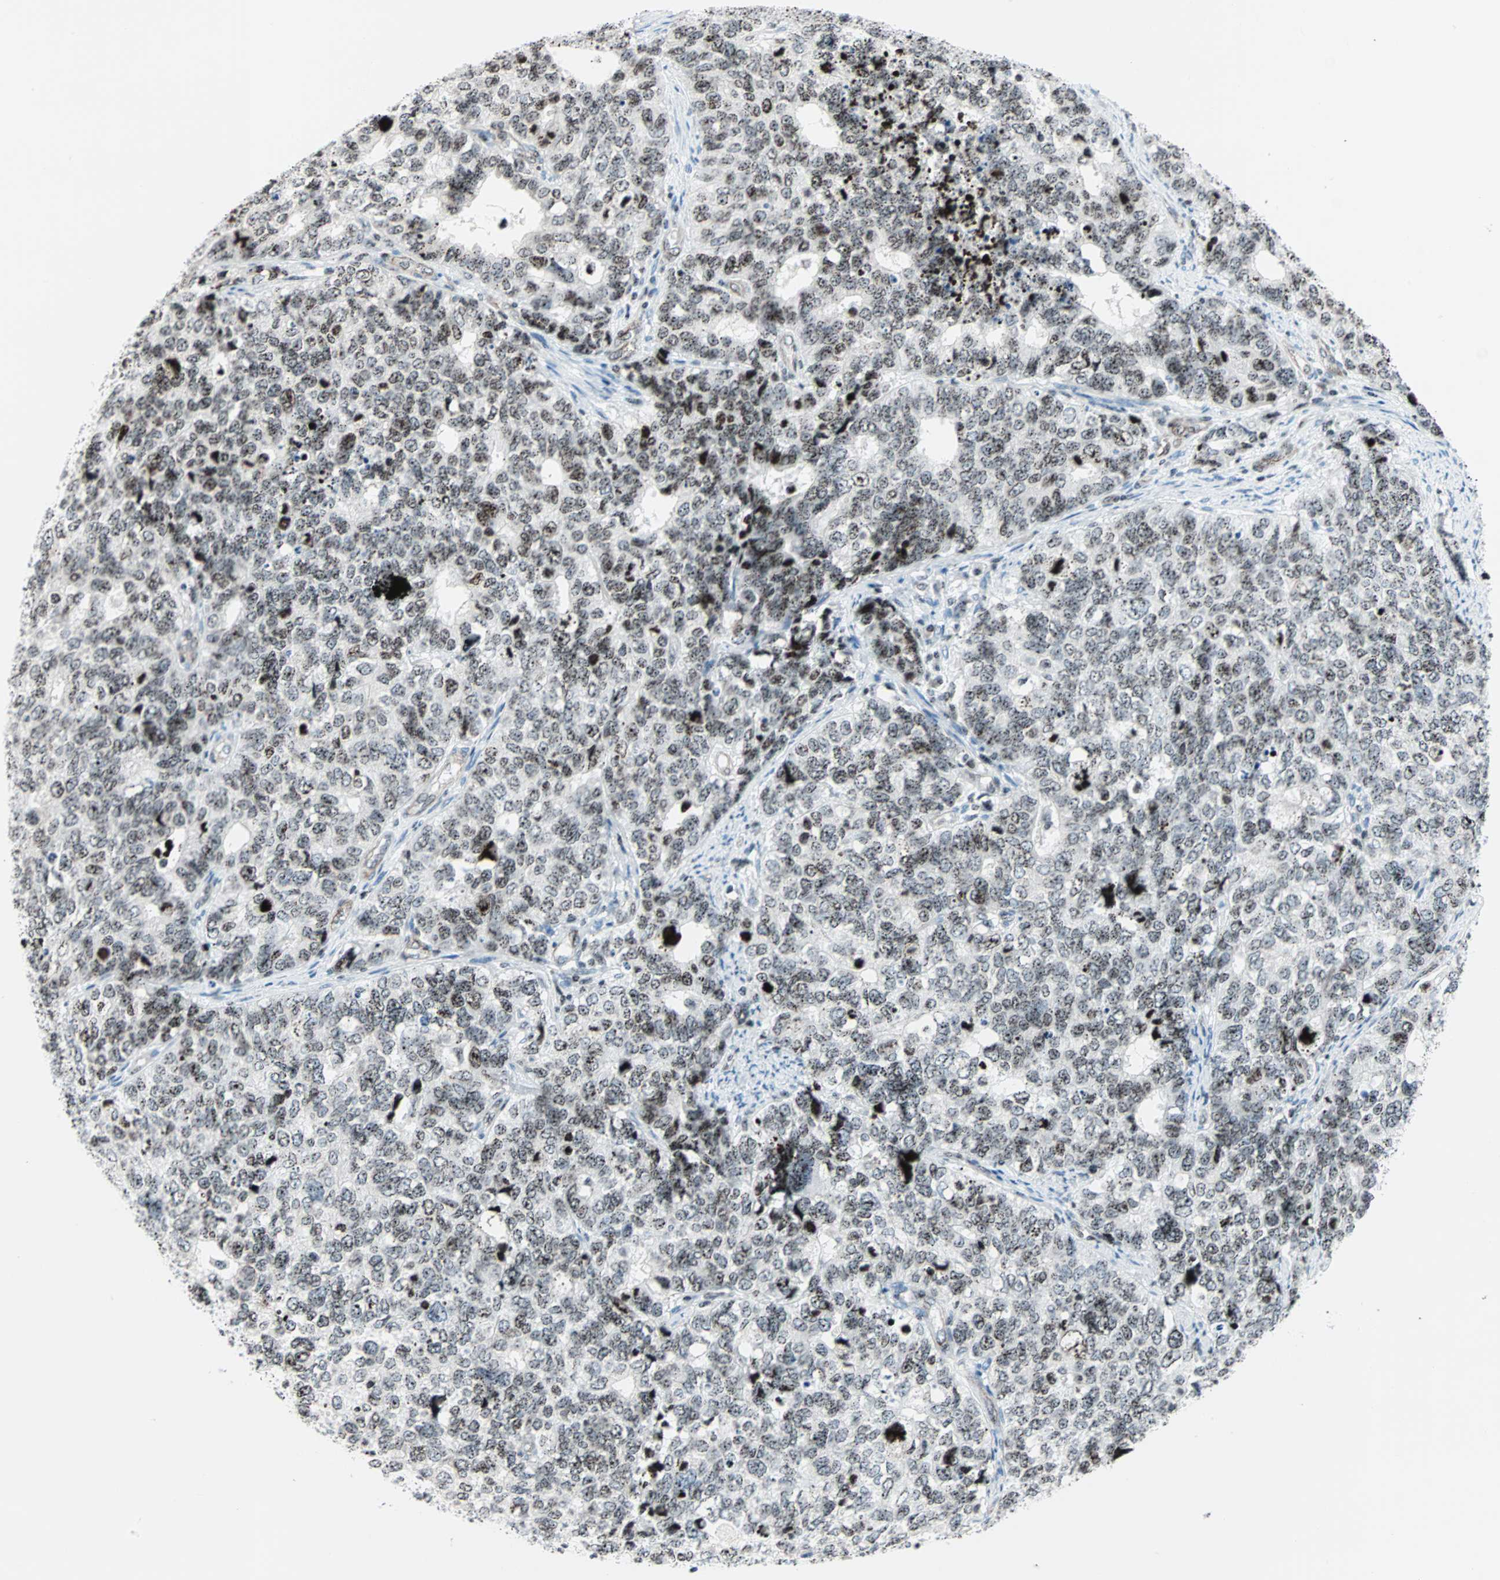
{"staining": {"intensity": "moderate", "quantity": ">75%", "location": "nuclear"}, "tissue": "cervical cancer", "cell_type": "Tumor cells", "image_type": "cancer", "snomed": [{"axis": "morphology", "description": "Squamous cell carcinoma, NOS"}, {"axis": "topography", "description": "Cervix"}], "caption": "A medium amount of moderate nuclear expression is seen in approximately >75% of tumor cells in cervical cancer (squamous cell carcinoma) tissue.", "gene": "CENPA", "patient": {"sex": "female", "age": 63}}